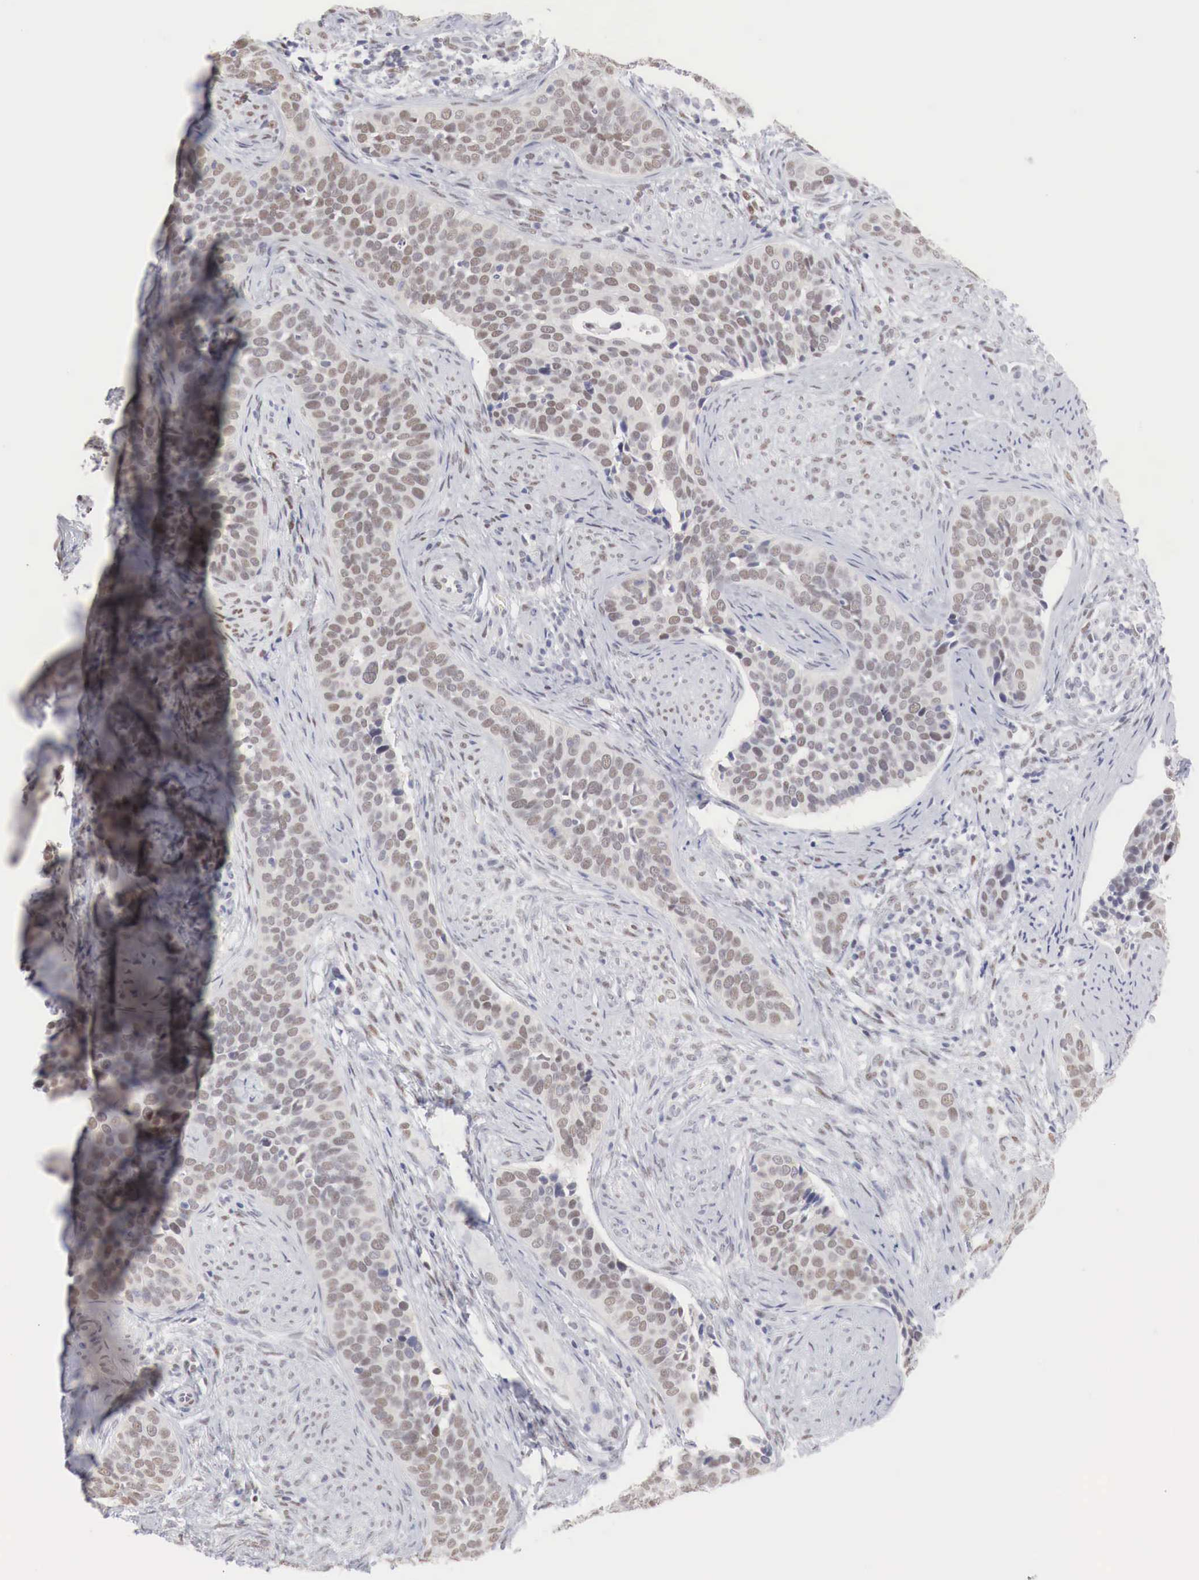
{"staining": {"intensity": "moderate", "quantity": ">75%", "location": "nuclear"}, "tissue": "cervical cancer", "cell_type": "Tumor cells", "image_type": "cancer", "snomed": [{"axis": "morphology", "description": "Squamous cell carcinoma, NOS"}, {"axis": "topography", "description": "Cervix"}], "caption": "Protein expression analysis of human cervical cancer reveals moderate nuclear expression in about >75% of tumor cells.", "gene": "FOXP2", "patient": {"sex": "female", "age": 31}}